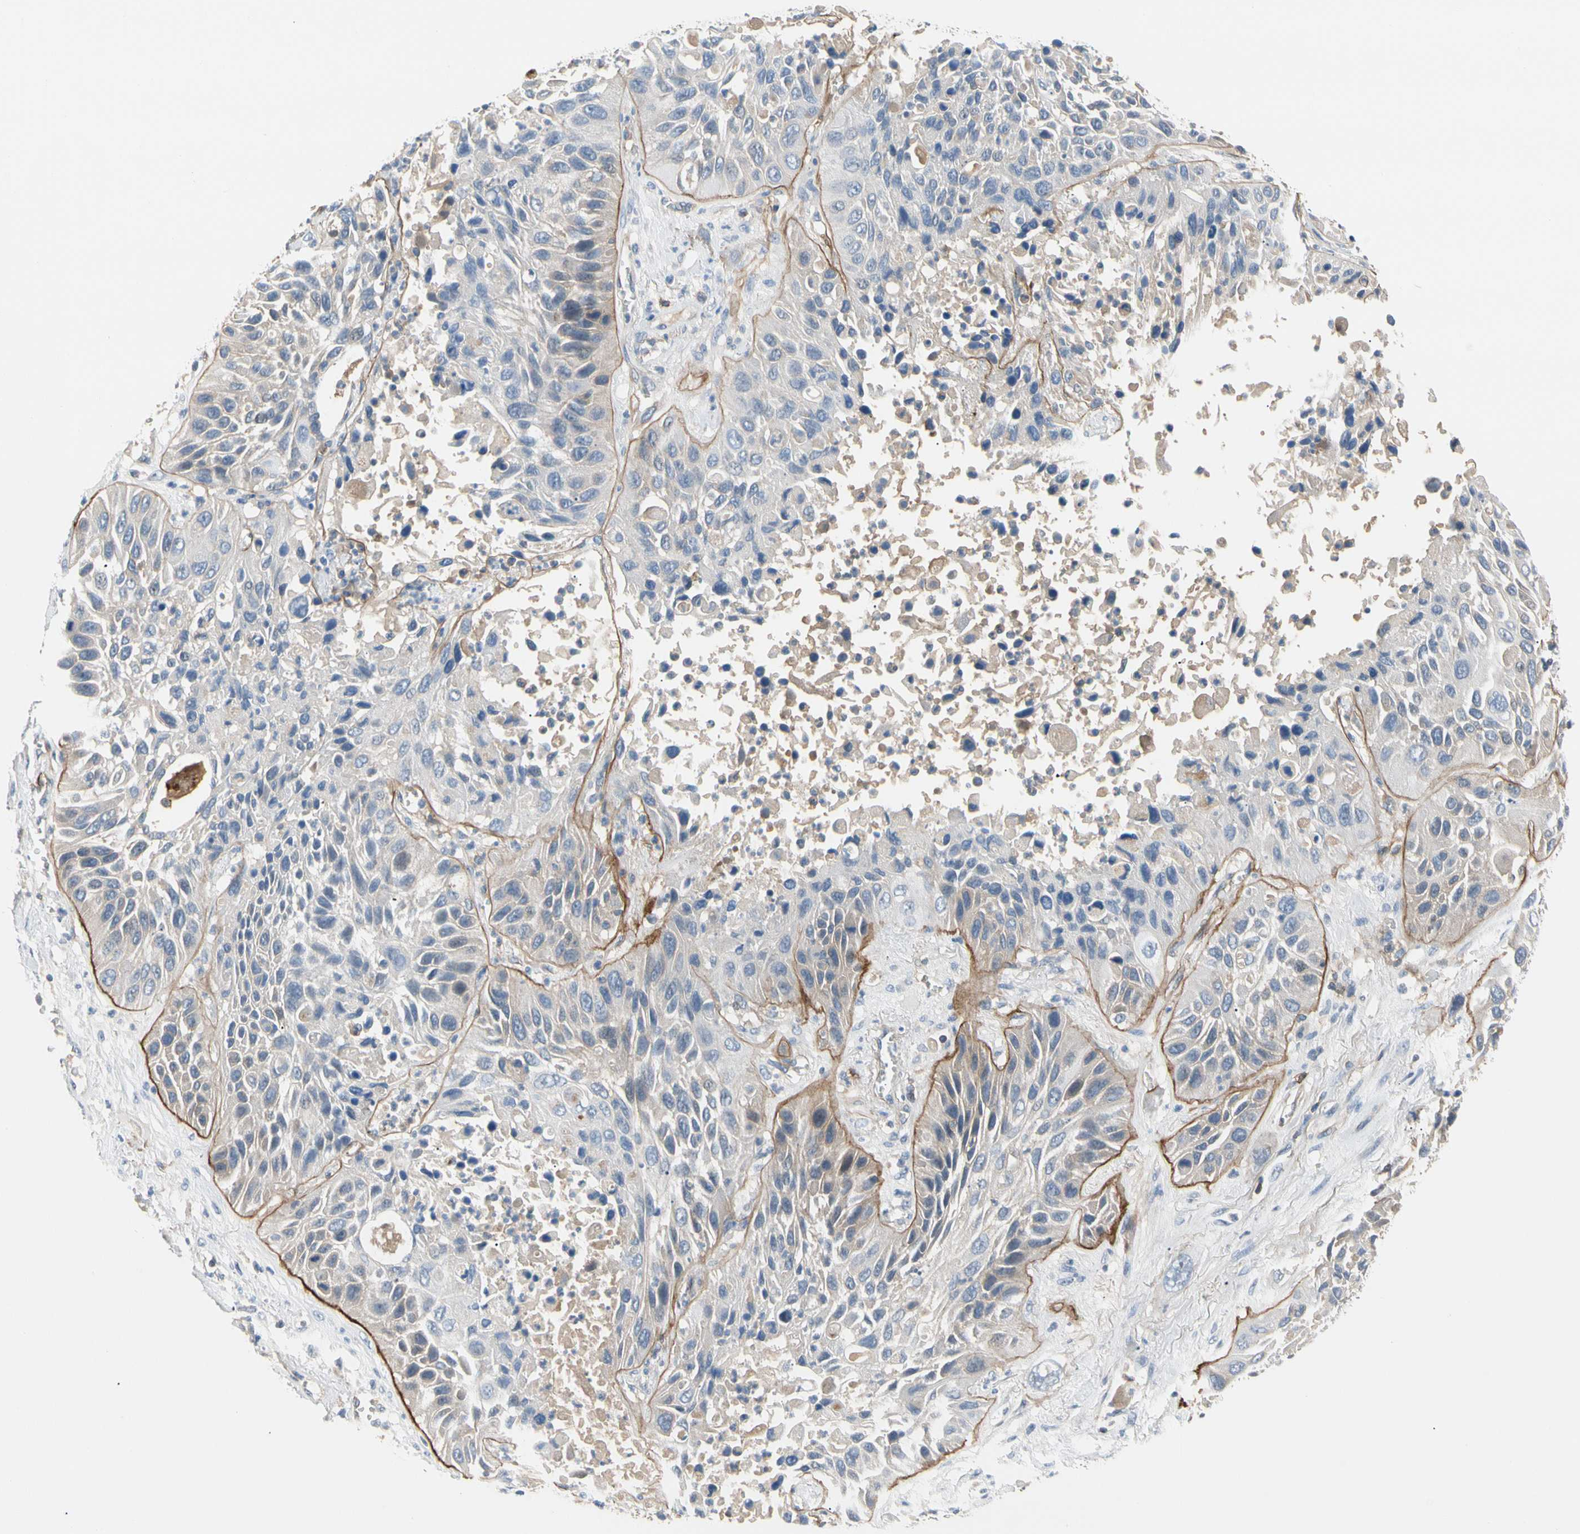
{"staining": {"intensity": "moderate", "quantity": "25%-75%", "location": "cytoplasmic/membranous"}, "tissue": "lung cancer", "cell_type": "Tumor cells", "image_type": "cancer", "snomed": [{"axis": "morphology", "description": "Squamous cell carcinoma, NOS"}, {"axis": "topography", "description": "Lung"}], "caption": "An immunohistochemistry (IHC) photomicrograph of neoplastic tissue is shown. Protein staining in brown highlights moderate cytoplasmic/membranous positivity in lung cancer within tumor cells.", "gene": "TNFRSF18", "patient": {"sex": "female", "age": 76}}